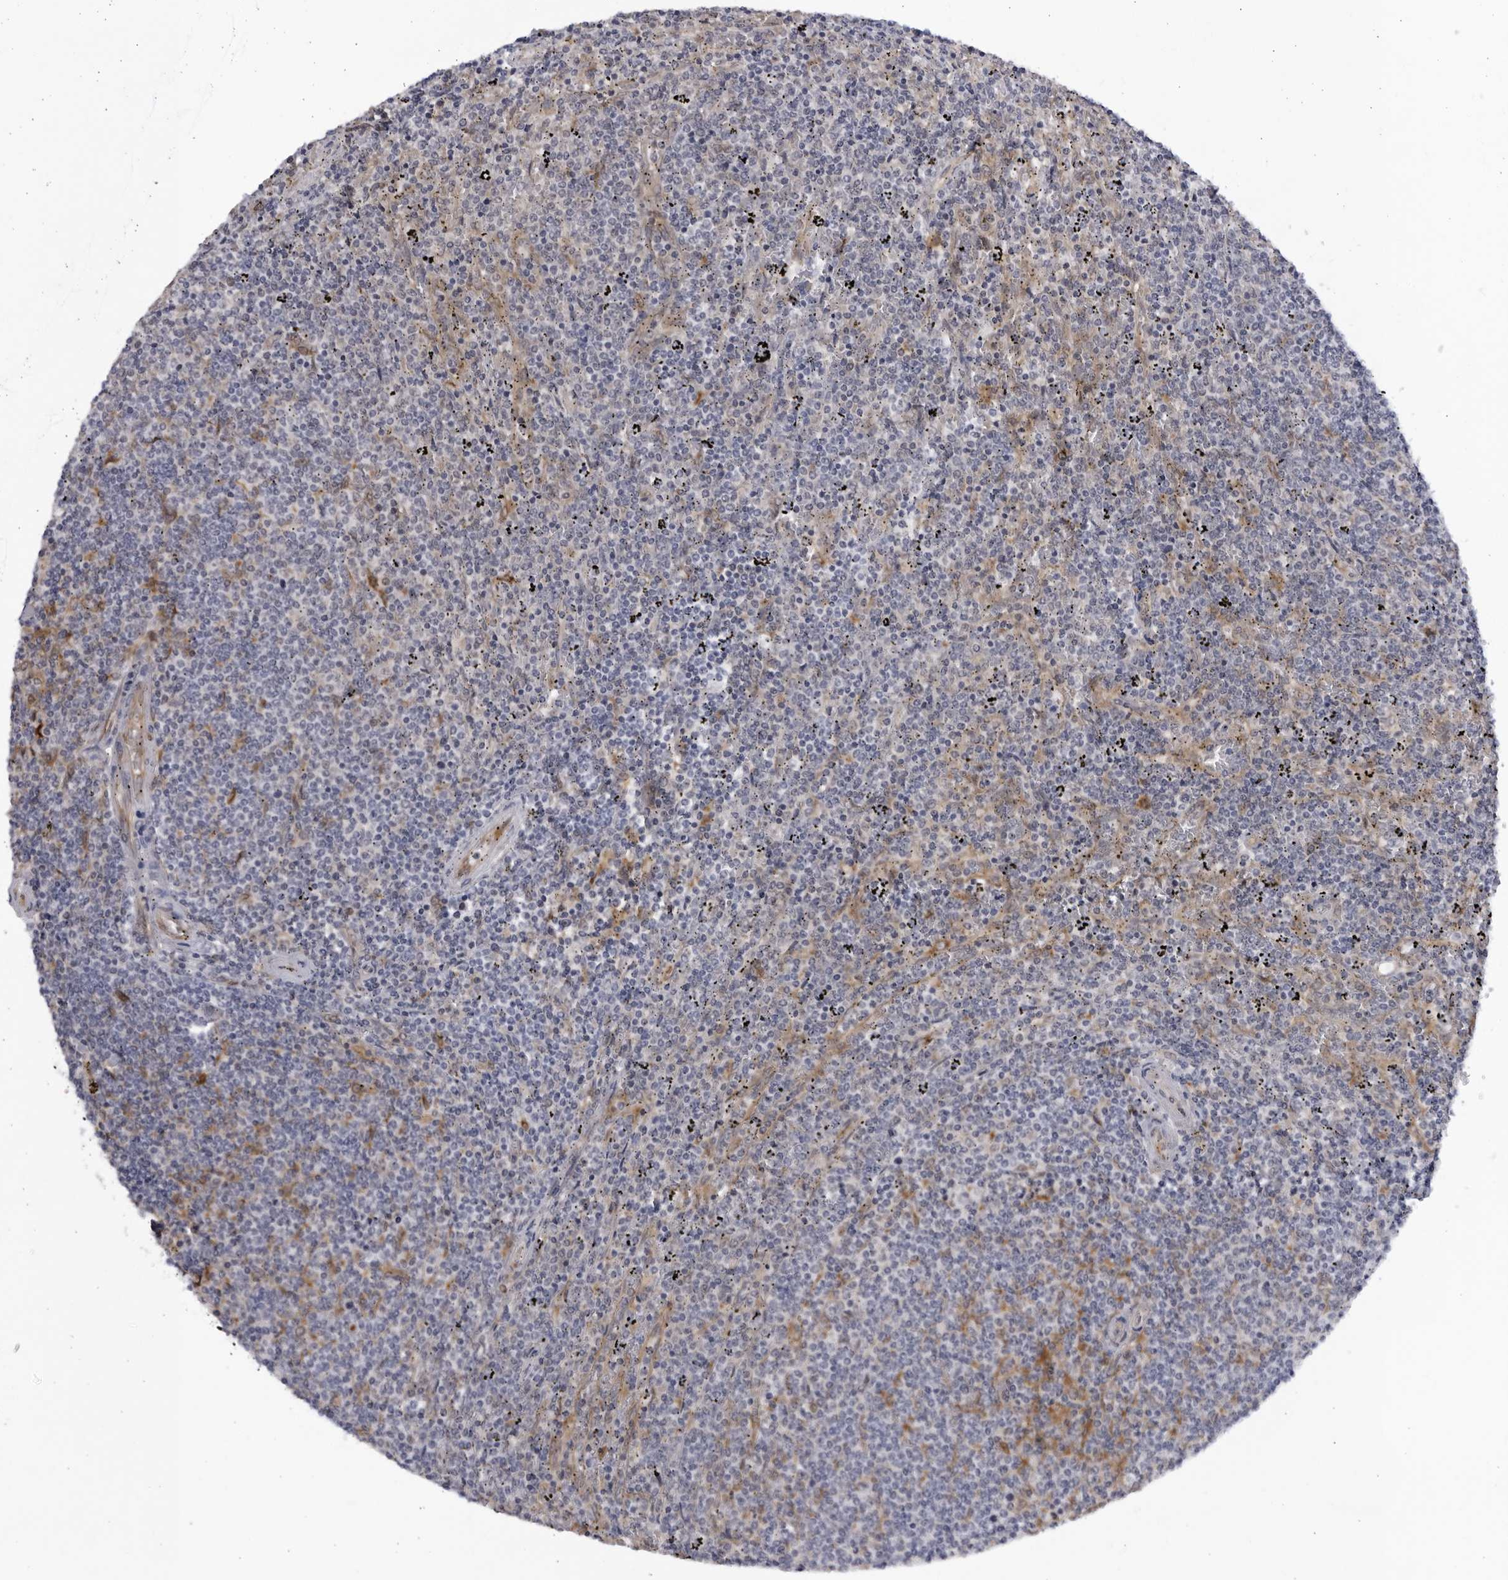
{"staining": {"intensity": "negative", "quantity": "none", "location": "none"}, "tissue": "lymphoma", "cell_type": "Tumor cells", "image_type": "cancer", "snomed": [{"axis": "morphology", "description": "Malignant lymphoma, non-Hodgkin's type, Low grade"}, {"axis": "topography", "description": "Spleen"}], "caption": "A micrograph of malignant lymphoma, non-Hodgkin's type (low-grade) stained for a protein shows no brown staining in tumor cells.", "gene": "BMP2K", "patient": {"sex": "female", "age": 50}}